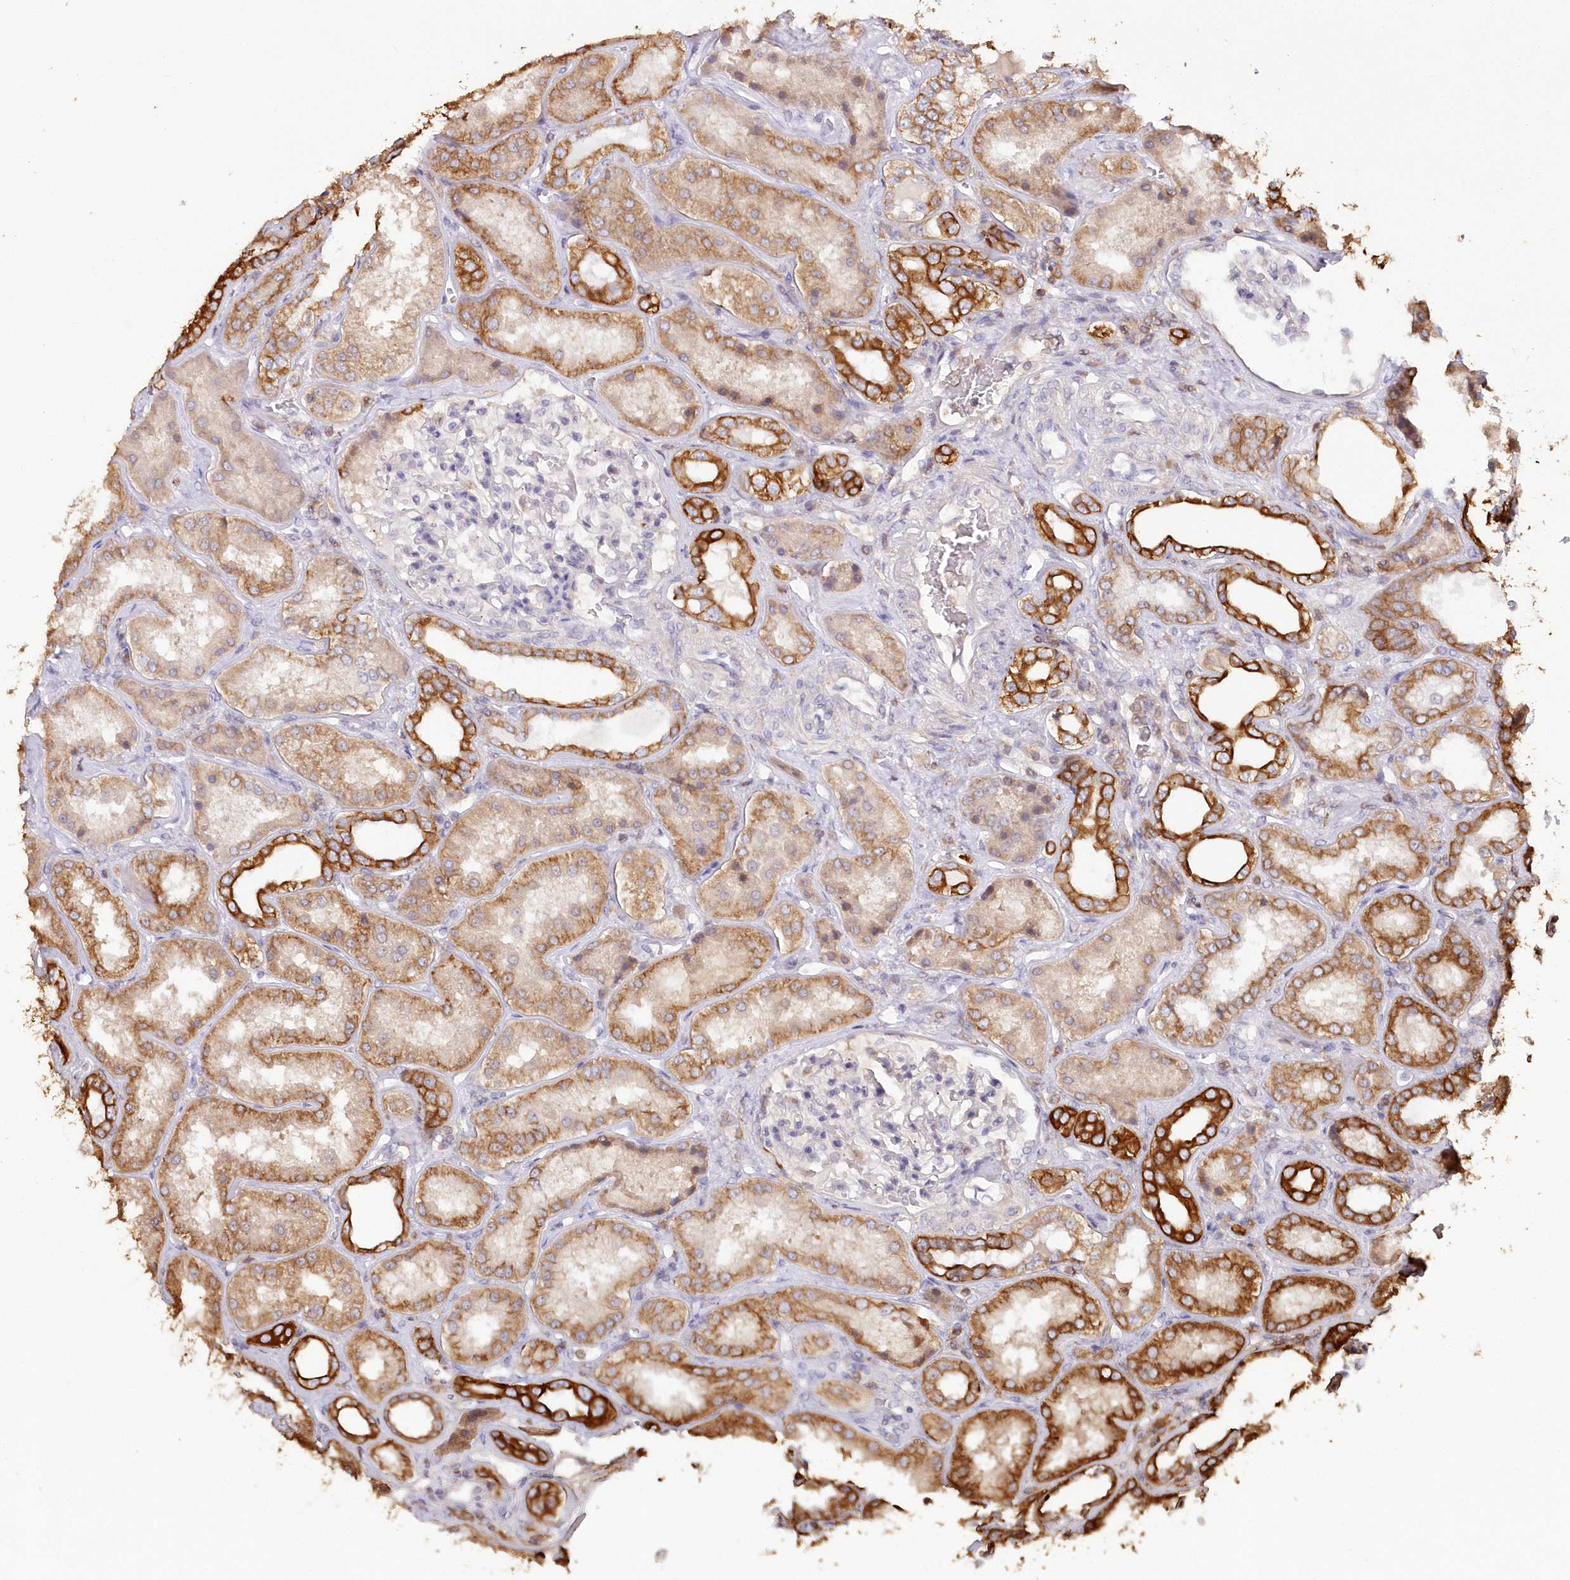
{"staining": {"intensity": "negative", "quantity": "none", "location": "none"}, "tissue": "kidney", "cell_type": "Cells in glomeruli", "image_type": "normal", "snomed": [{"axis": "morphology", "description": "Normal tissue, NOS"}, {"axis": "topography", "description": "Kidney"}], "caption": "Cells in glomeruli show no significant positivity in benign kidney.", "gene": "SNED1", "patient": {"sex": "female", "age": 56}}